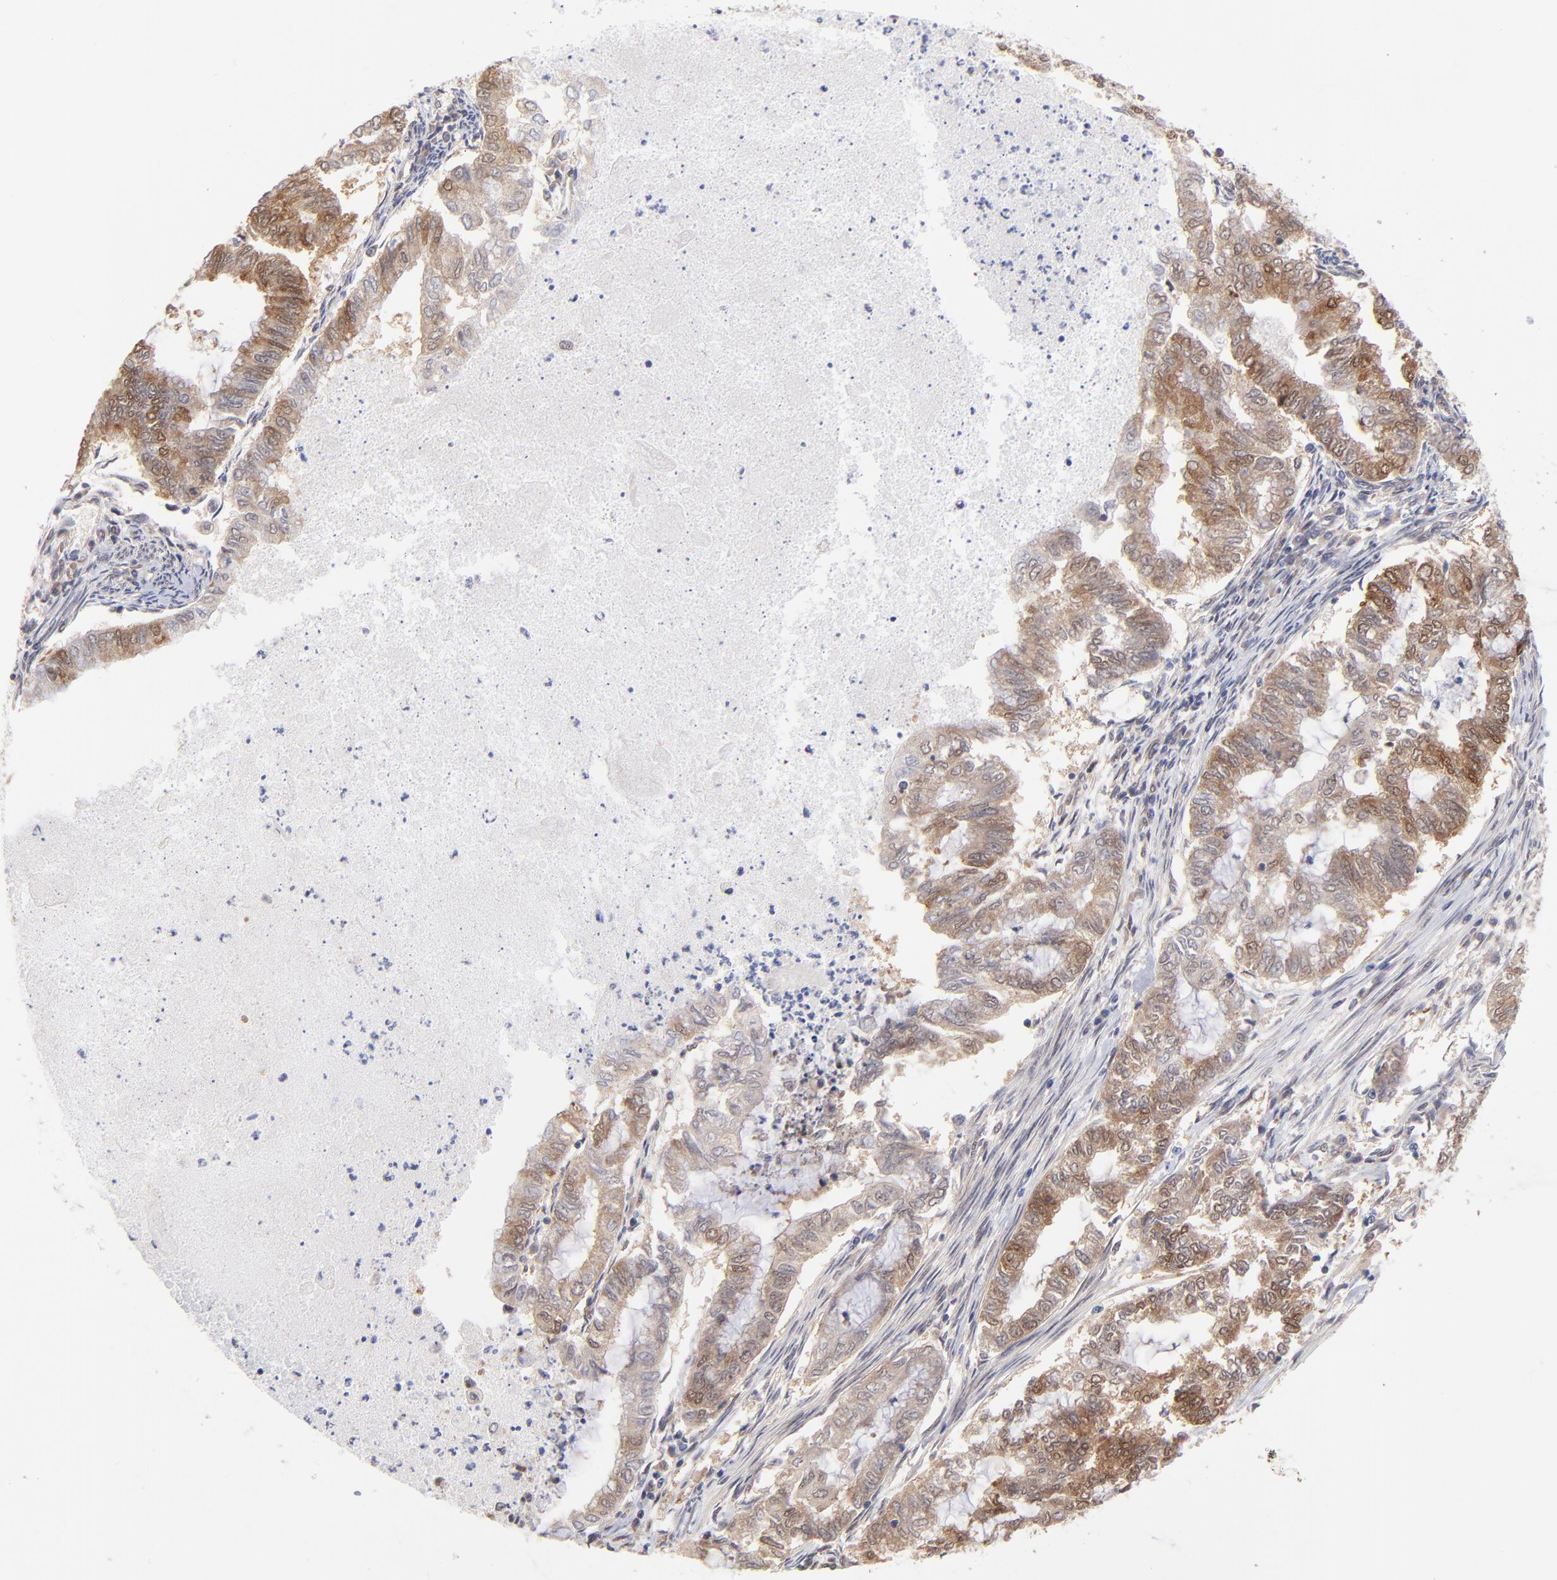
{"staining": {"intensity": "moderate", "quantity": "25%-75%", "location": "cytoplasmic/membranous,nuclear"}, "tissue": "endometrial cancer", "cell_type": "Tumor cells", "image_type": "cancer", "snomed": [{"axis": "morphology", "description": "Adenocarcinoma, NOS"}, {"axis": "topography", "description": "Endometrium"}], "caption": "Protein analysis of adenocarcinoma (endometrial) tissue reveals moderate cytoplasmic/membranous and nuclear positivity in about 25%-75% of tumor cells.", "gene": "UBE2E3", "patient": {"sex": "female", "age": 79}}